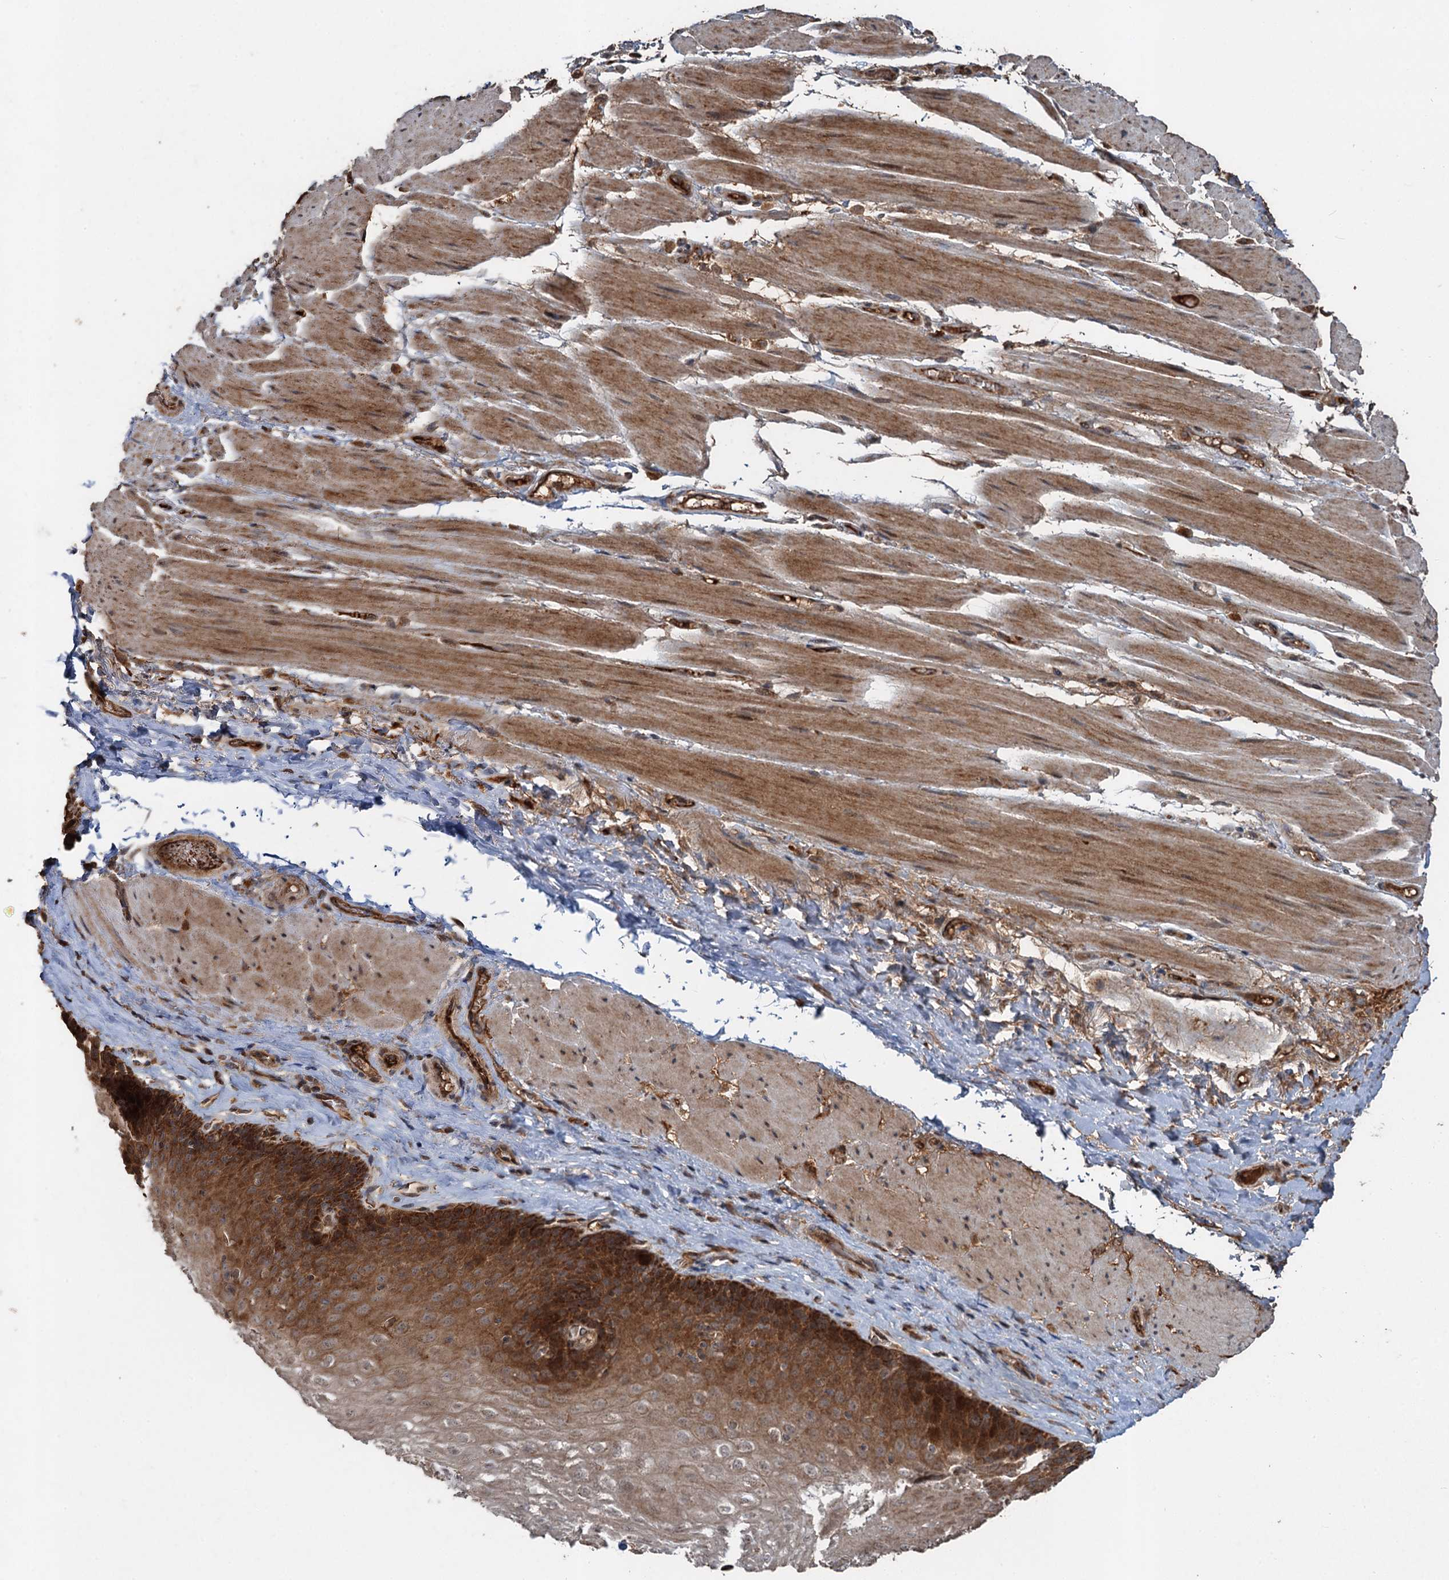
{"staining": {"intensity": "strong", "quantity": ">75%", "location": "cytoplasmic/membranous"}, "tissue": "esophagus", "cell_type": "Squamous epithelial cells", "image_type": "normal", "snomed": [{"axis": "morphology", "description": "Normal tissue, NOS"}, {"axis": "topography", "description": "Esophagus"}], "caption": "A high amount of strong cytoplasmic/membranous expression is identified in about >75% of squamous epithelial cells in normal esophagus.", "gene": "DEXI", "patient": {"sex": "female", "age": 66}}